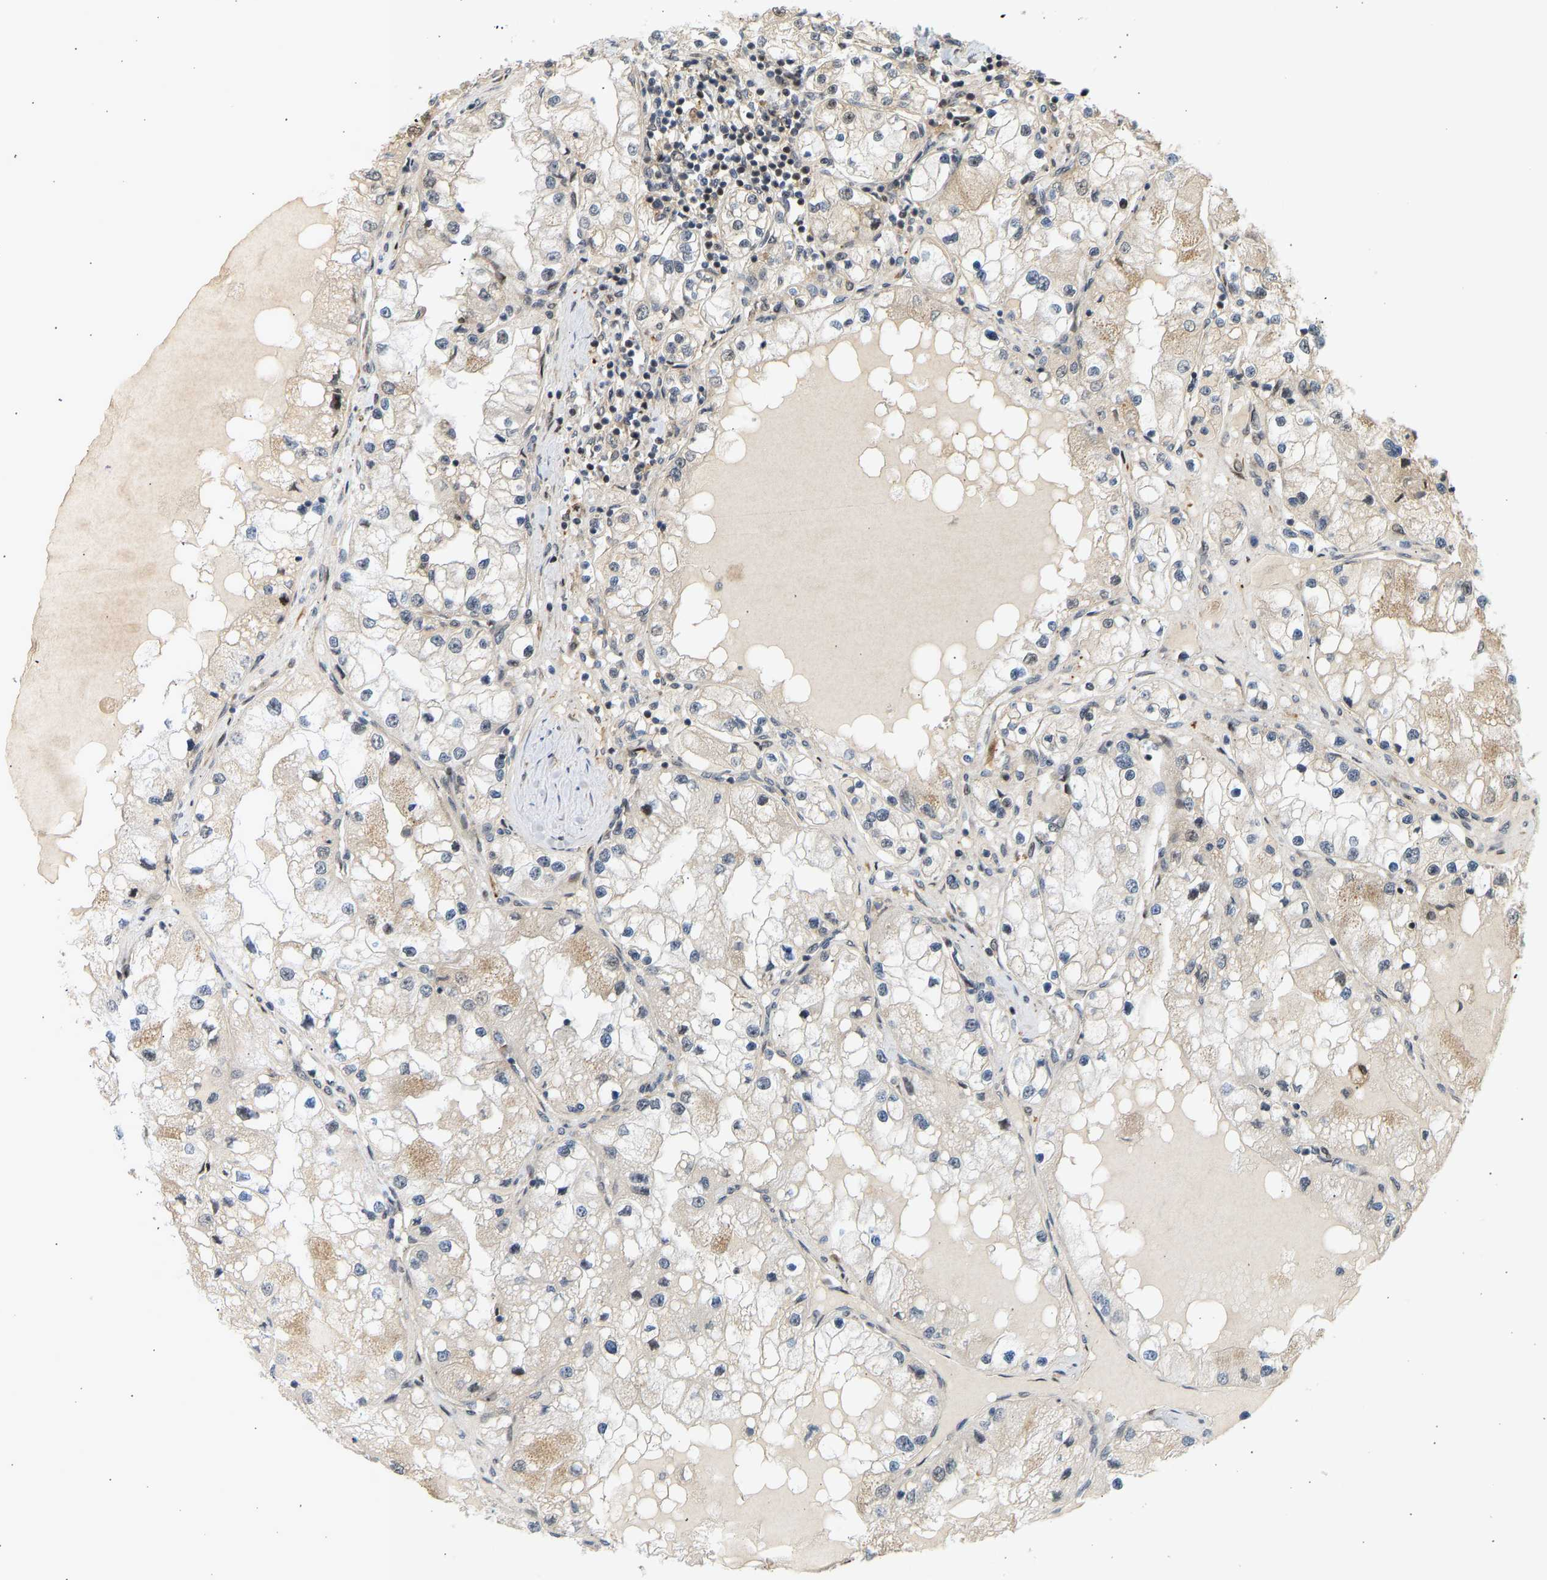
{"staining": {"intensity": "moderate", "quantity": "<25%", "location": "cytoplasmic/membranous"}, "tissue": "renal cancer", "cell_type": "Tumor cells", "image_type": "cancer", "snomed": [{"axis": "morphology", "description": "Adenocarcinoma, NOS"}, {"axis": "topography", "description": "Kidney"}], "caption": "Tumor cells display low levels of moderate cytoplasmic/membranous staining in approximately <25% of cells in renal adenocarcinoma.", "gene": "BAG1", "patient": {"sex": "male", "age": 68}}